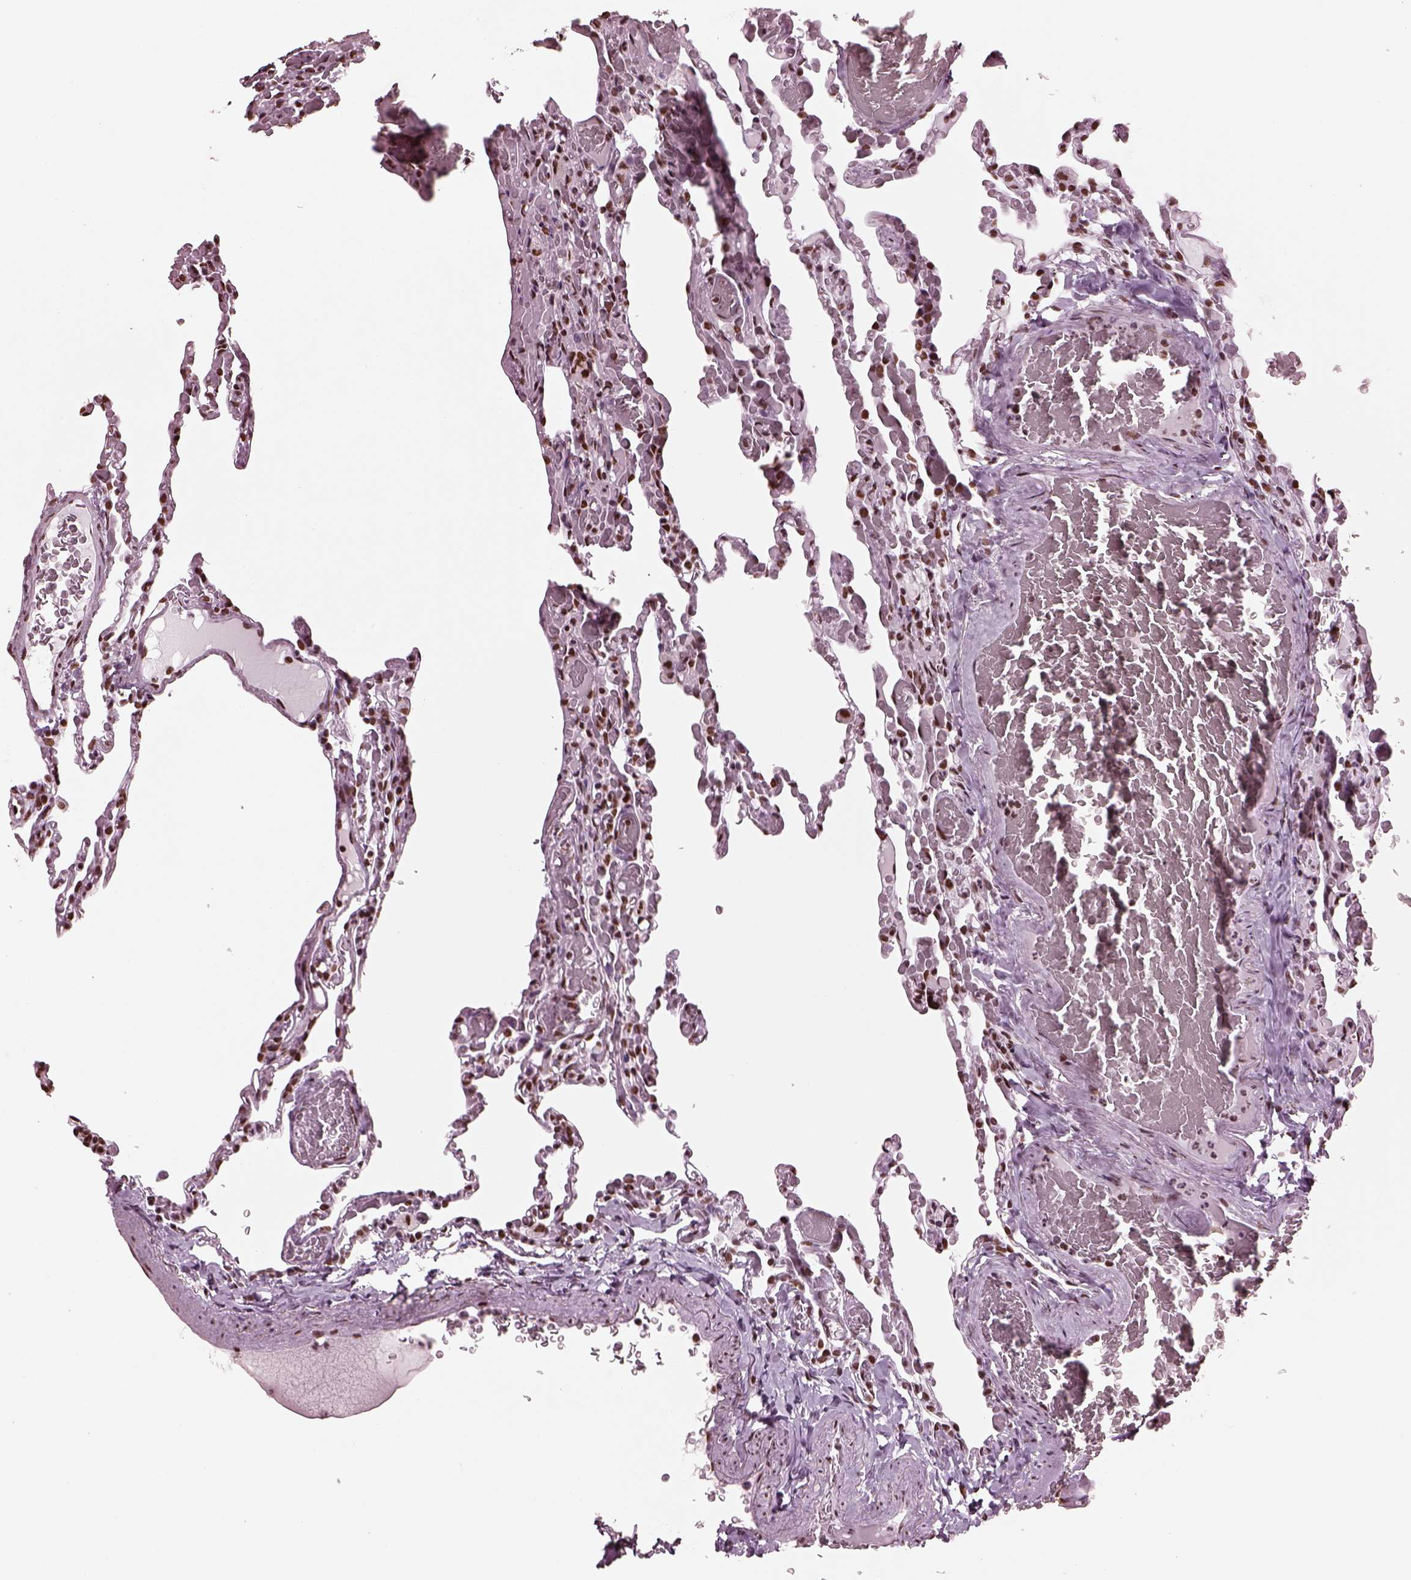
{"staining": {"intensity": "strong", "quantity": ">75%", "location": "nuclear"}, "tissue": "lung", "cell_type": "Alveolar cells", "image_type": "normal", "snomed": [{"axis": "morphology", "description": "Normal tissue, NOS"}, {"axis": "topography", "description": "Lung"}], "caption": "Alveolar cells reveal high levels of strong nuclear staining in about >75% of cells in unremarkable lung.", "gene": "CBFA2T3", "patient": {"sex": "female", "age": 43}}